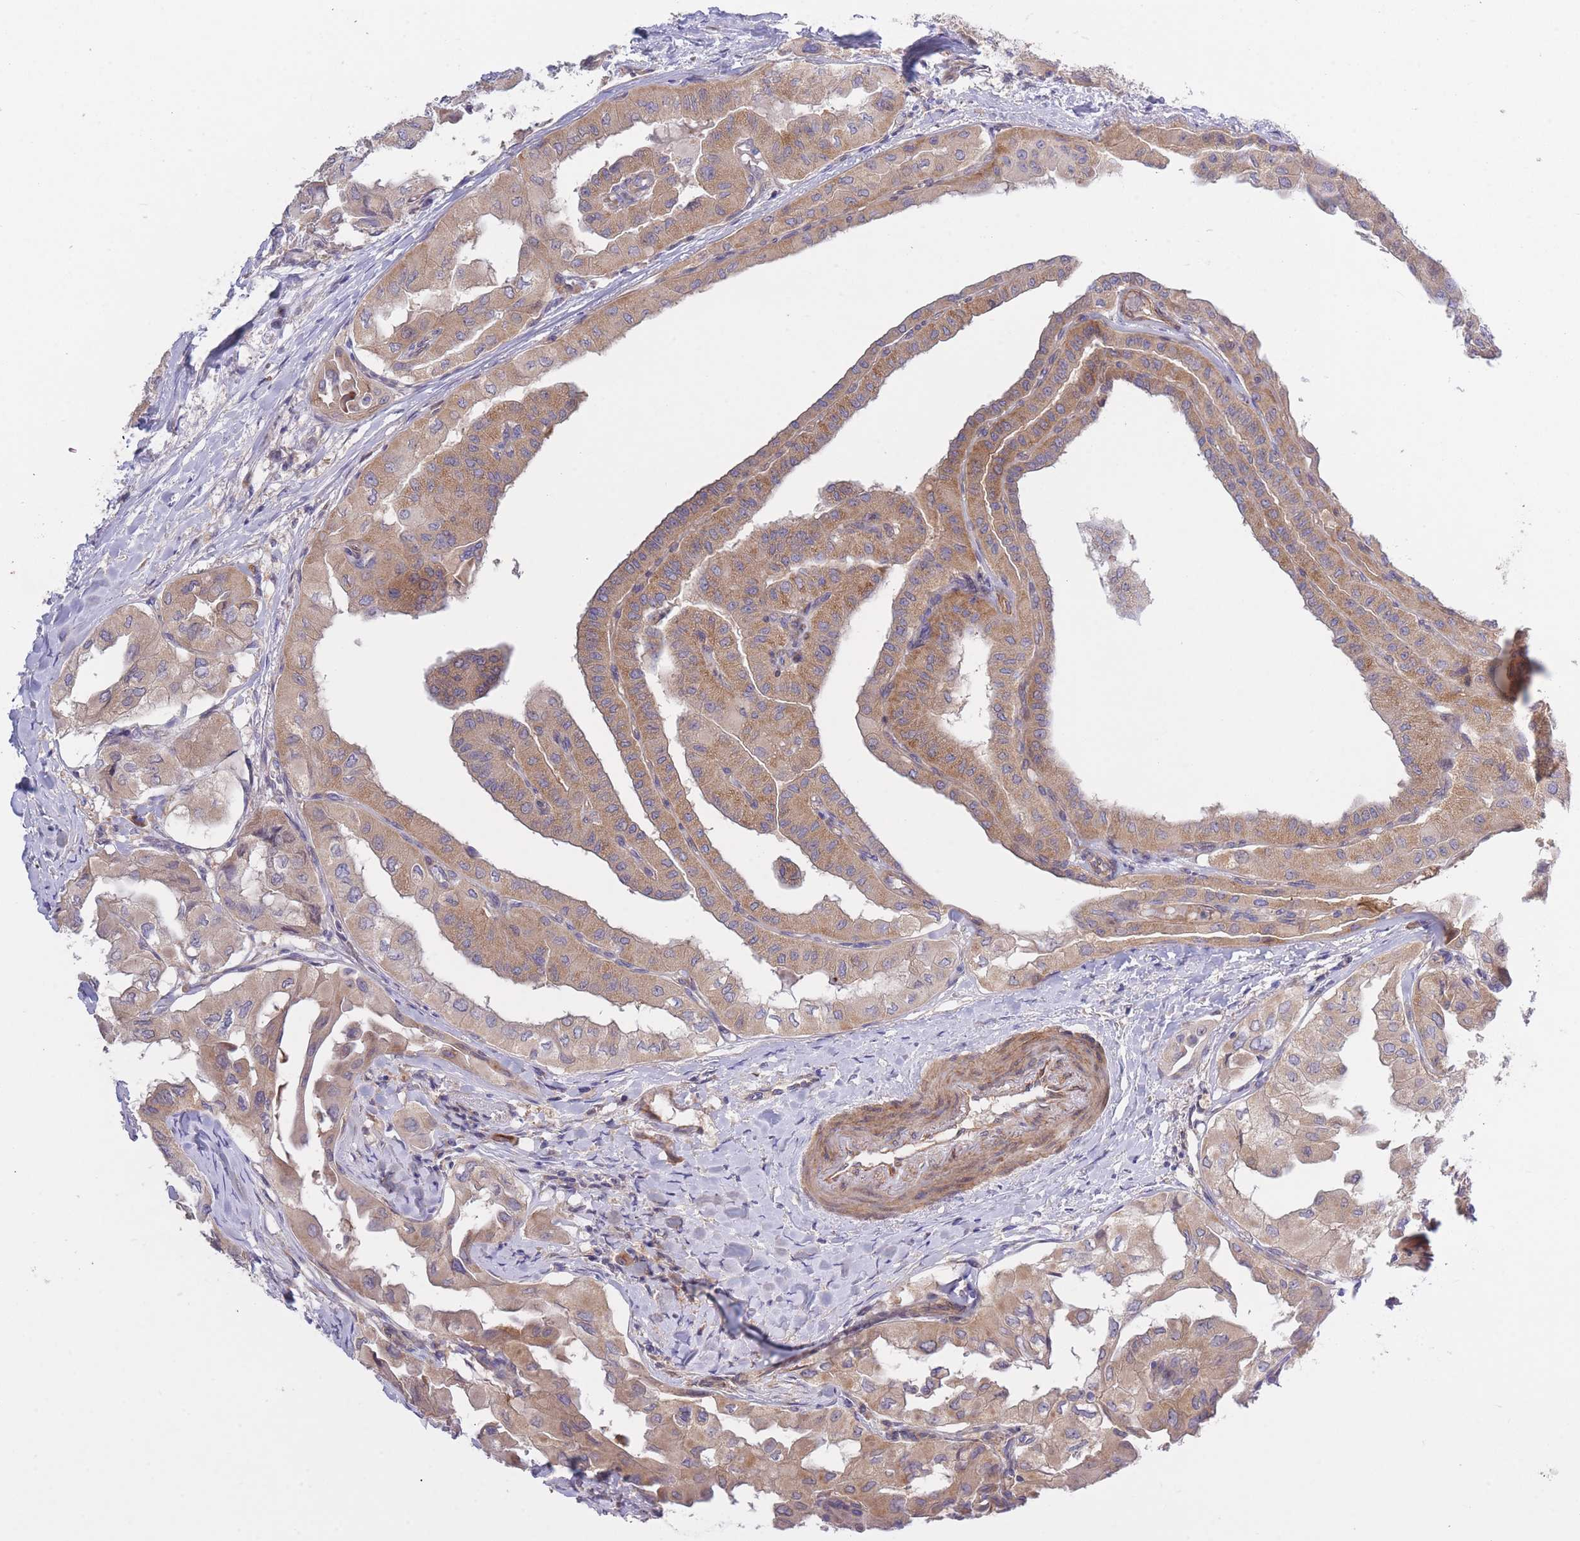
{"staining": {"intensity": "moderate", "quantity": ">75%", "location": "cytoplasmic/membranous"}, "tissue": "thyroid cancer", "cell_type": "Tumor cells", "image_type": "cancer", "snomed": [{"axis": "morphology", "description": "Papillary adenocarcinoma, NOS"}, {"axis": "topography", "description": "Thyroid gland"}], "caption": "A high-resolution micrograph shows immunohistochemistry (IHC) staining of thyroid cancer, which reveals moderate cytoplasmic/membranous positivity in about >75% of tumor cells.", "gene": "CHAC1", "patient": {"sex": "female", "age": 59}}